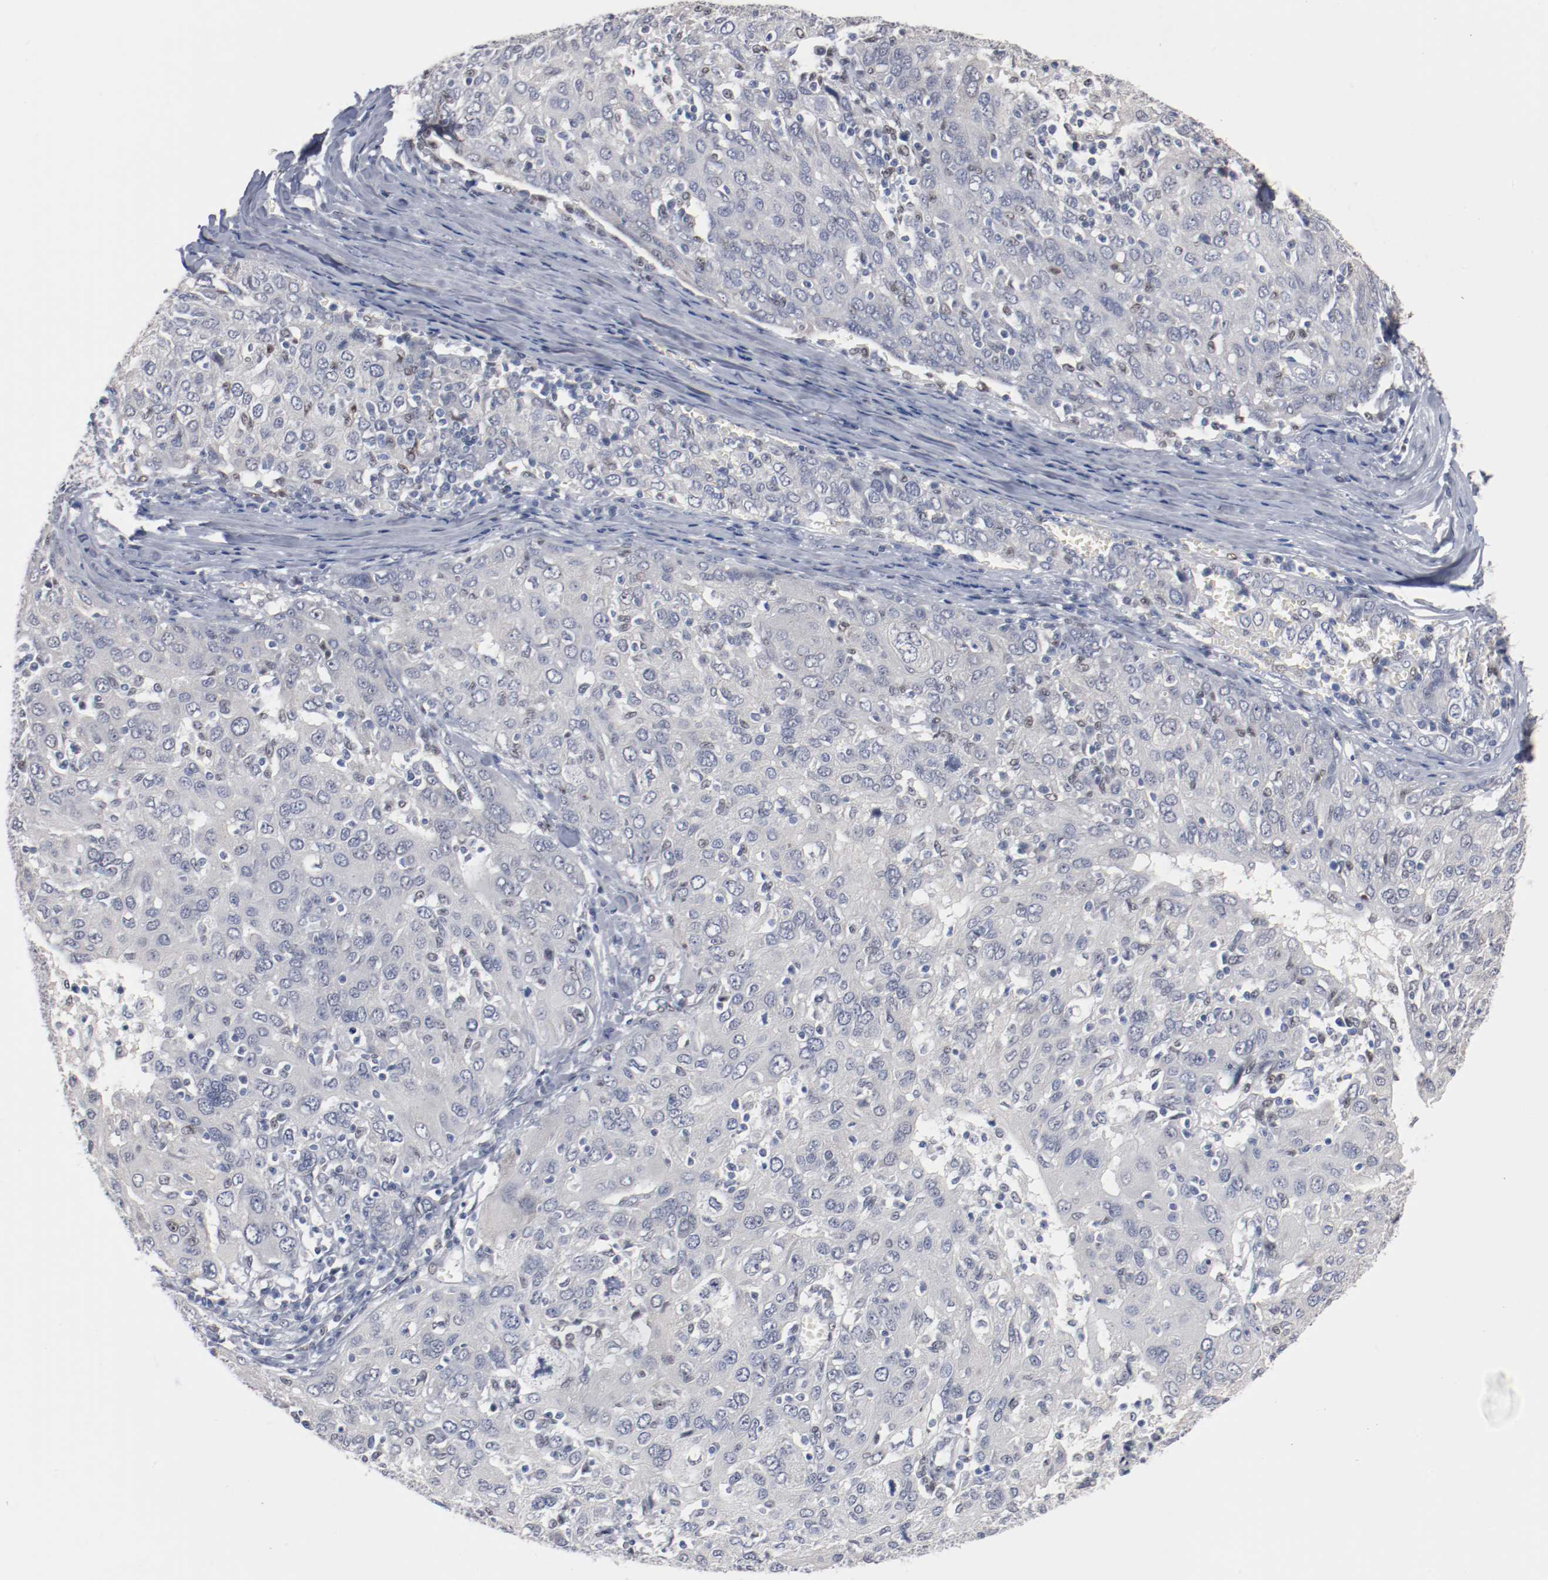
{"staining": {"intensity": "negative", "quantity": "none", "location": "none"}, "tissue": "ovarian cancer", "cell_type": "Tumor cells", "image_type": "cancer", "snomed": [{"axis": "morphology", "description": "Carcinoma, endometroid"}, {"axis": "topography", "description": "Ovary"}], "caption": "This is an immunohistochemistry (IHC) photomicrograph of human ovarian cancer. There is no staining in tumor cells.", "gene": "ZEB2", "patient": {"sex": "female", "age": 50}}